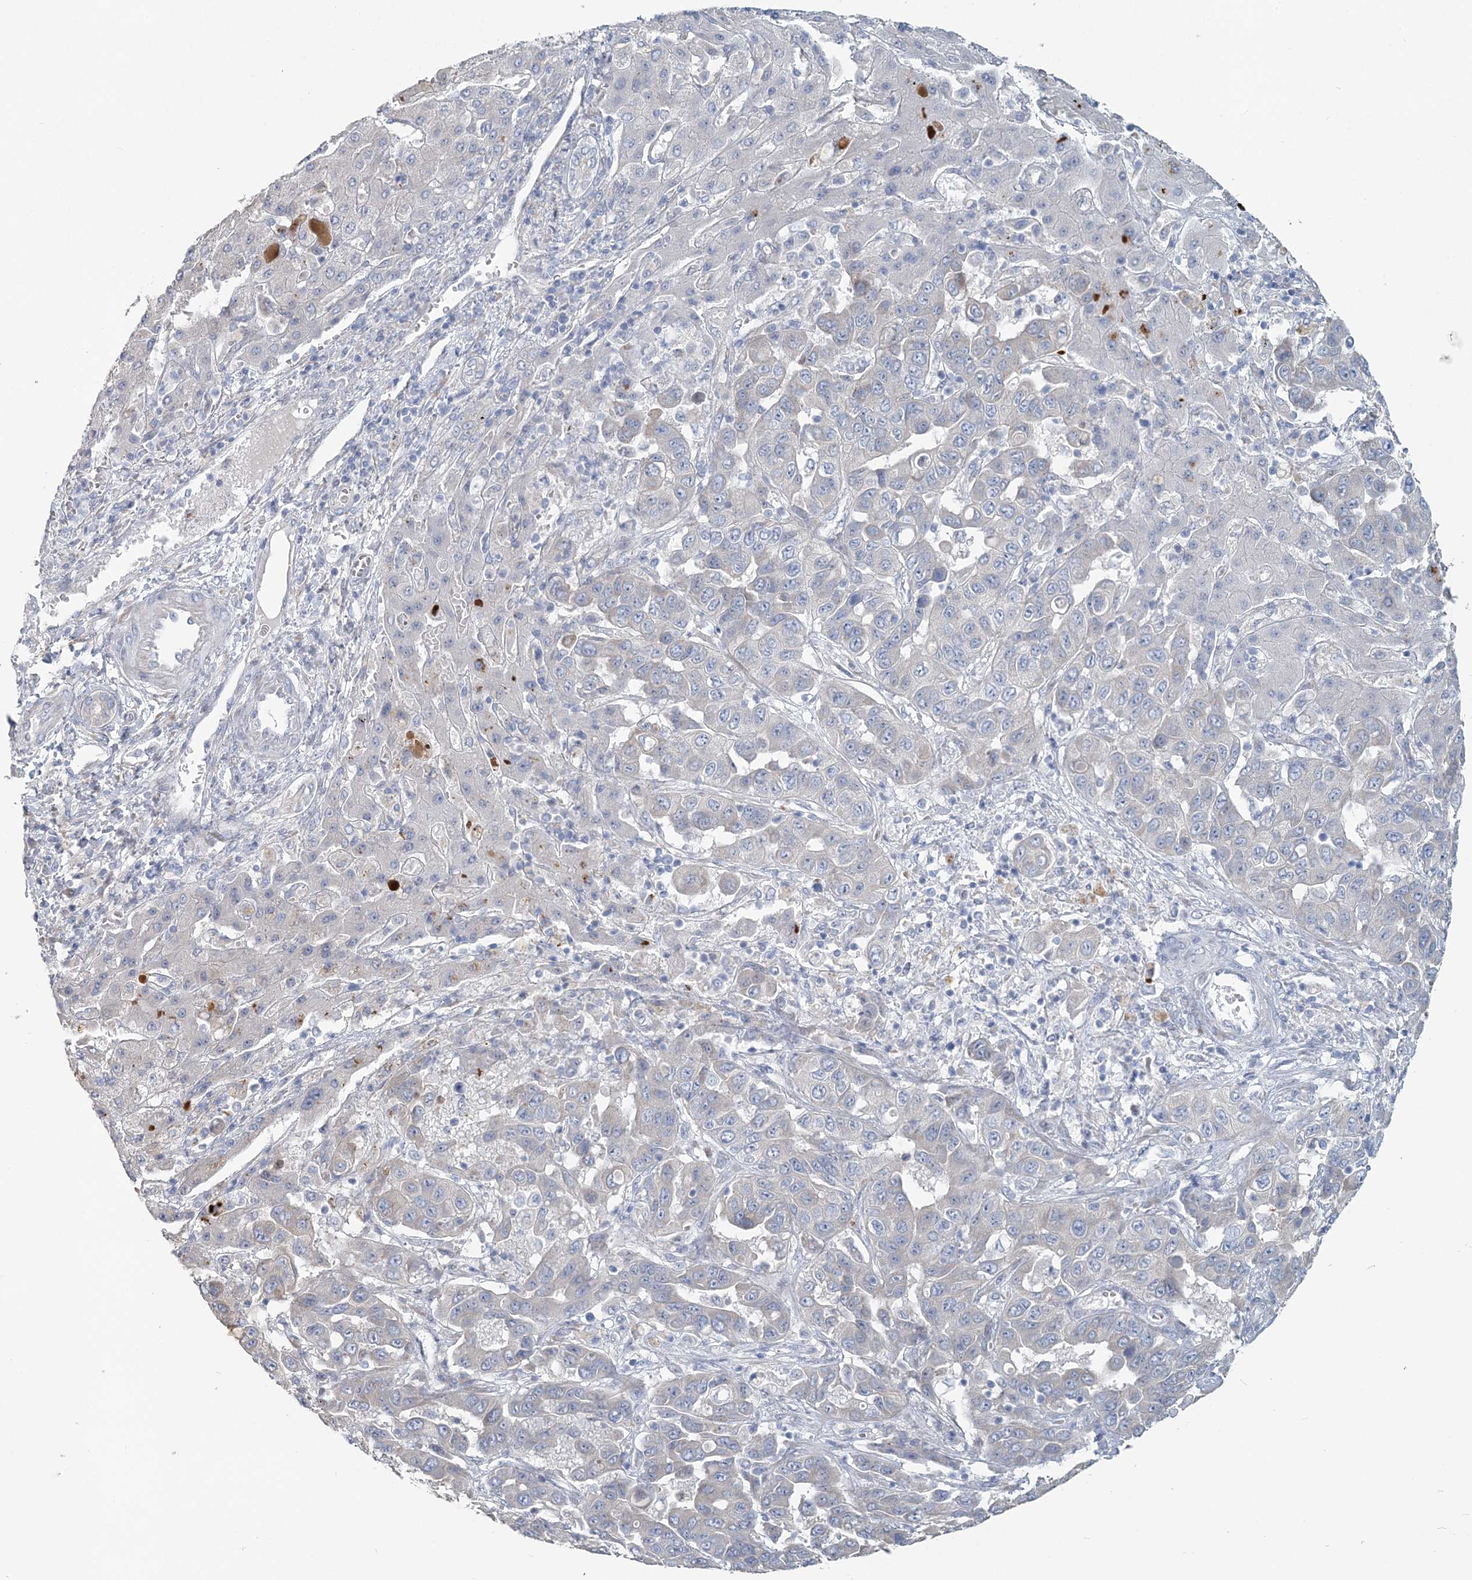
{"staining": {"intensity": "negative", "quantity": "none", "location": "none"}, "tissue": "liver cancer", "cell_type": "Tumor cells", "image_type": "cancer", "snomed": [{"axis": "morphology", "description": "Cholangiocarcinoma"}, {"axis": "topography", "description": "Liver"}], "caption": "High magnification brightfield microscopy of liver cancer stained with DAB (brown) and counterstained with hematoxylin (blue): tumor cells show no significant expression. (DAB (3,3'-diaminobenzidine) immunohistochemistry (IHC), high magnification).", "gene": "CMBL", "patient": {"sex": "female", "age": 52}}